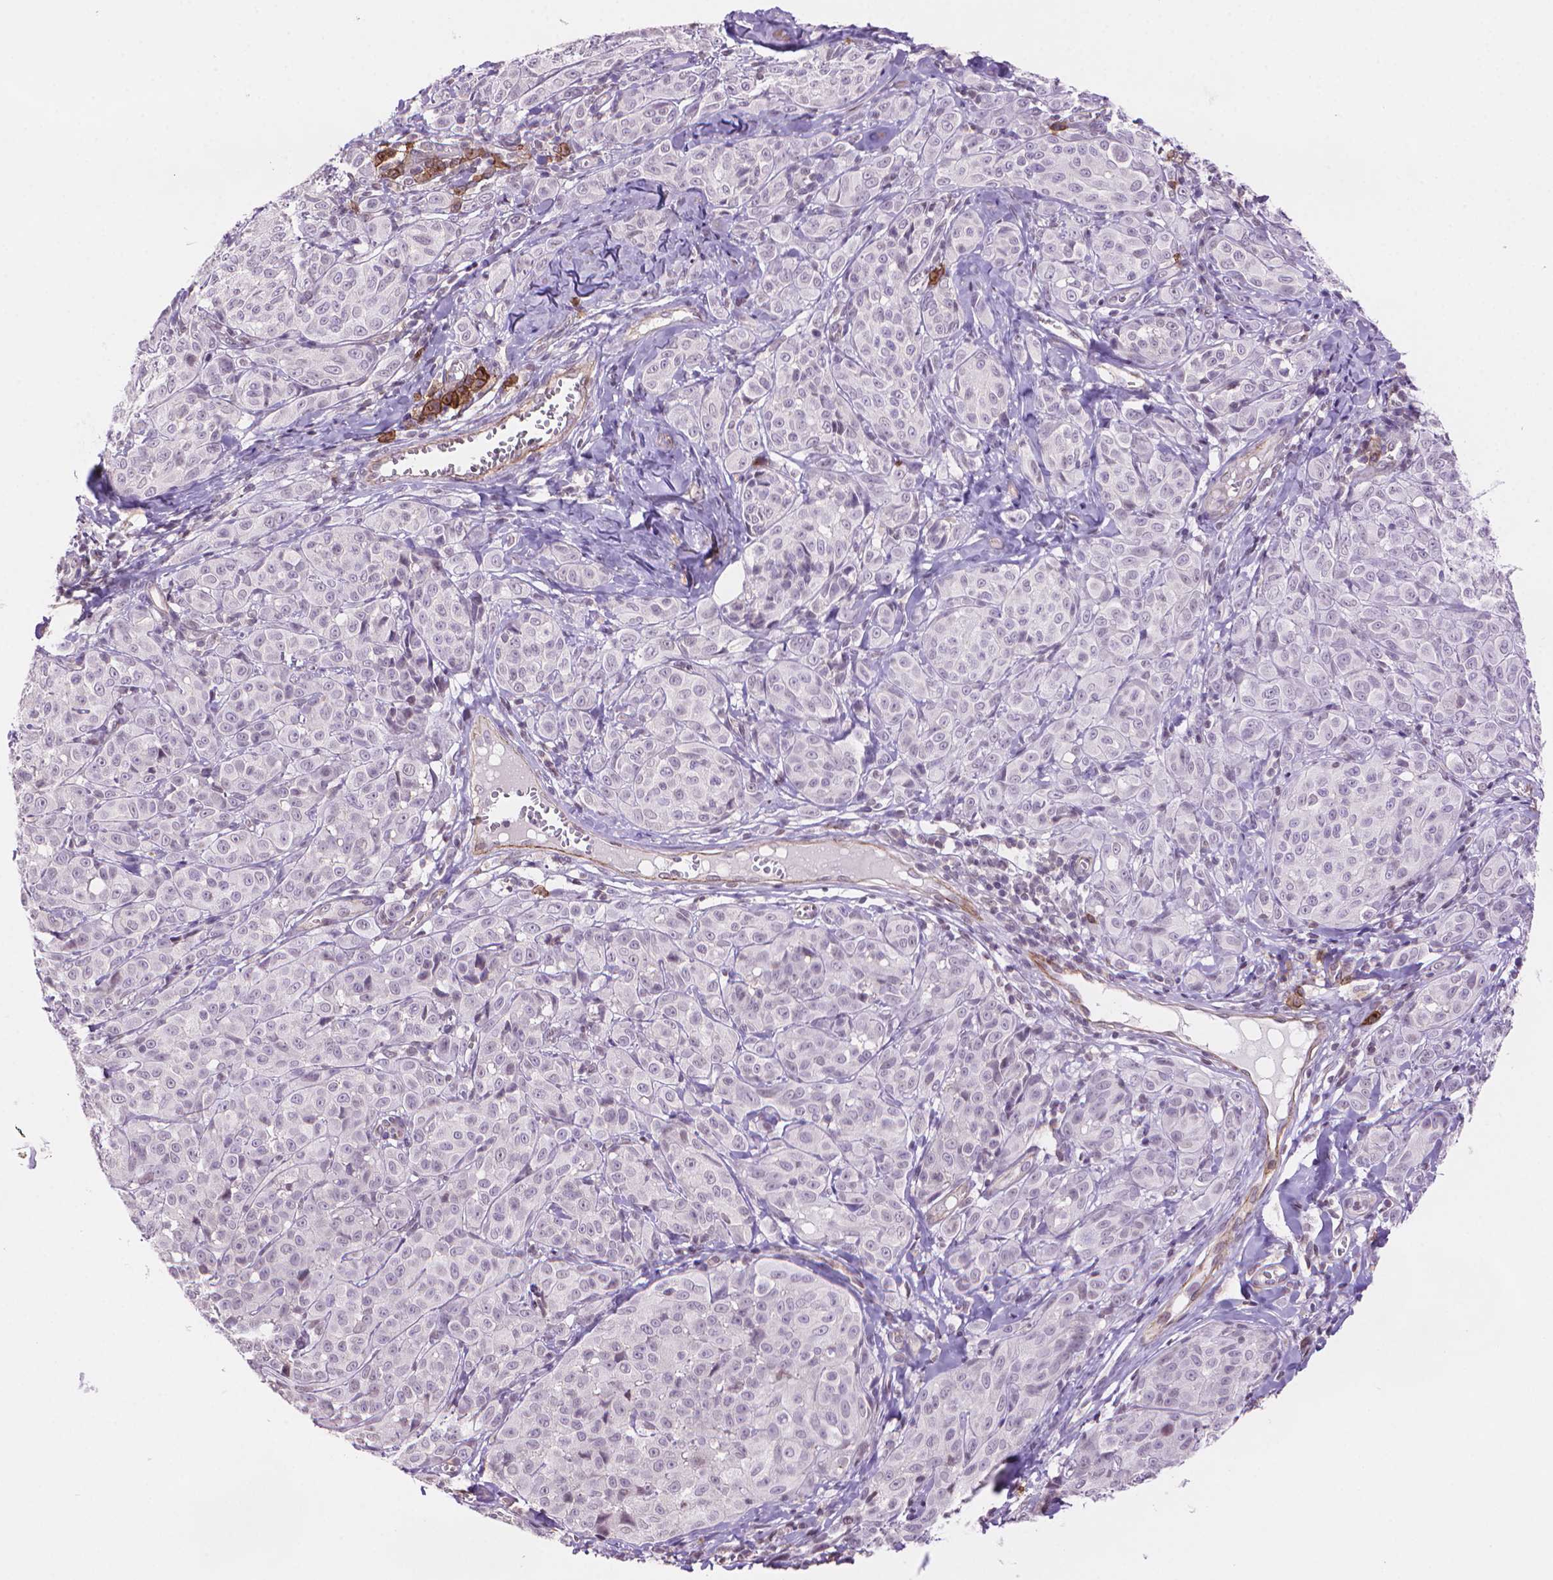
{"staining": {"intensity": "negative", "quantity": "none", "location": "none"}, "tissue": "melanoma", "cell_type": "Tumor cells", "image_type": "cancer", "snomed": [{"axis": "morphology", "description": "Malignant melanoma, NOS"}, {"axis": "topography", "description": "Skin"}], "caption": "Immunohistochemistry (IHC) photomicrograph of neoplastic tissue: malignant melanoma stained with DAB reveals no significant protein staining in tumor cells.", "gene": "TMEM184A", "patient": {"sex": "male", "age": 89}}